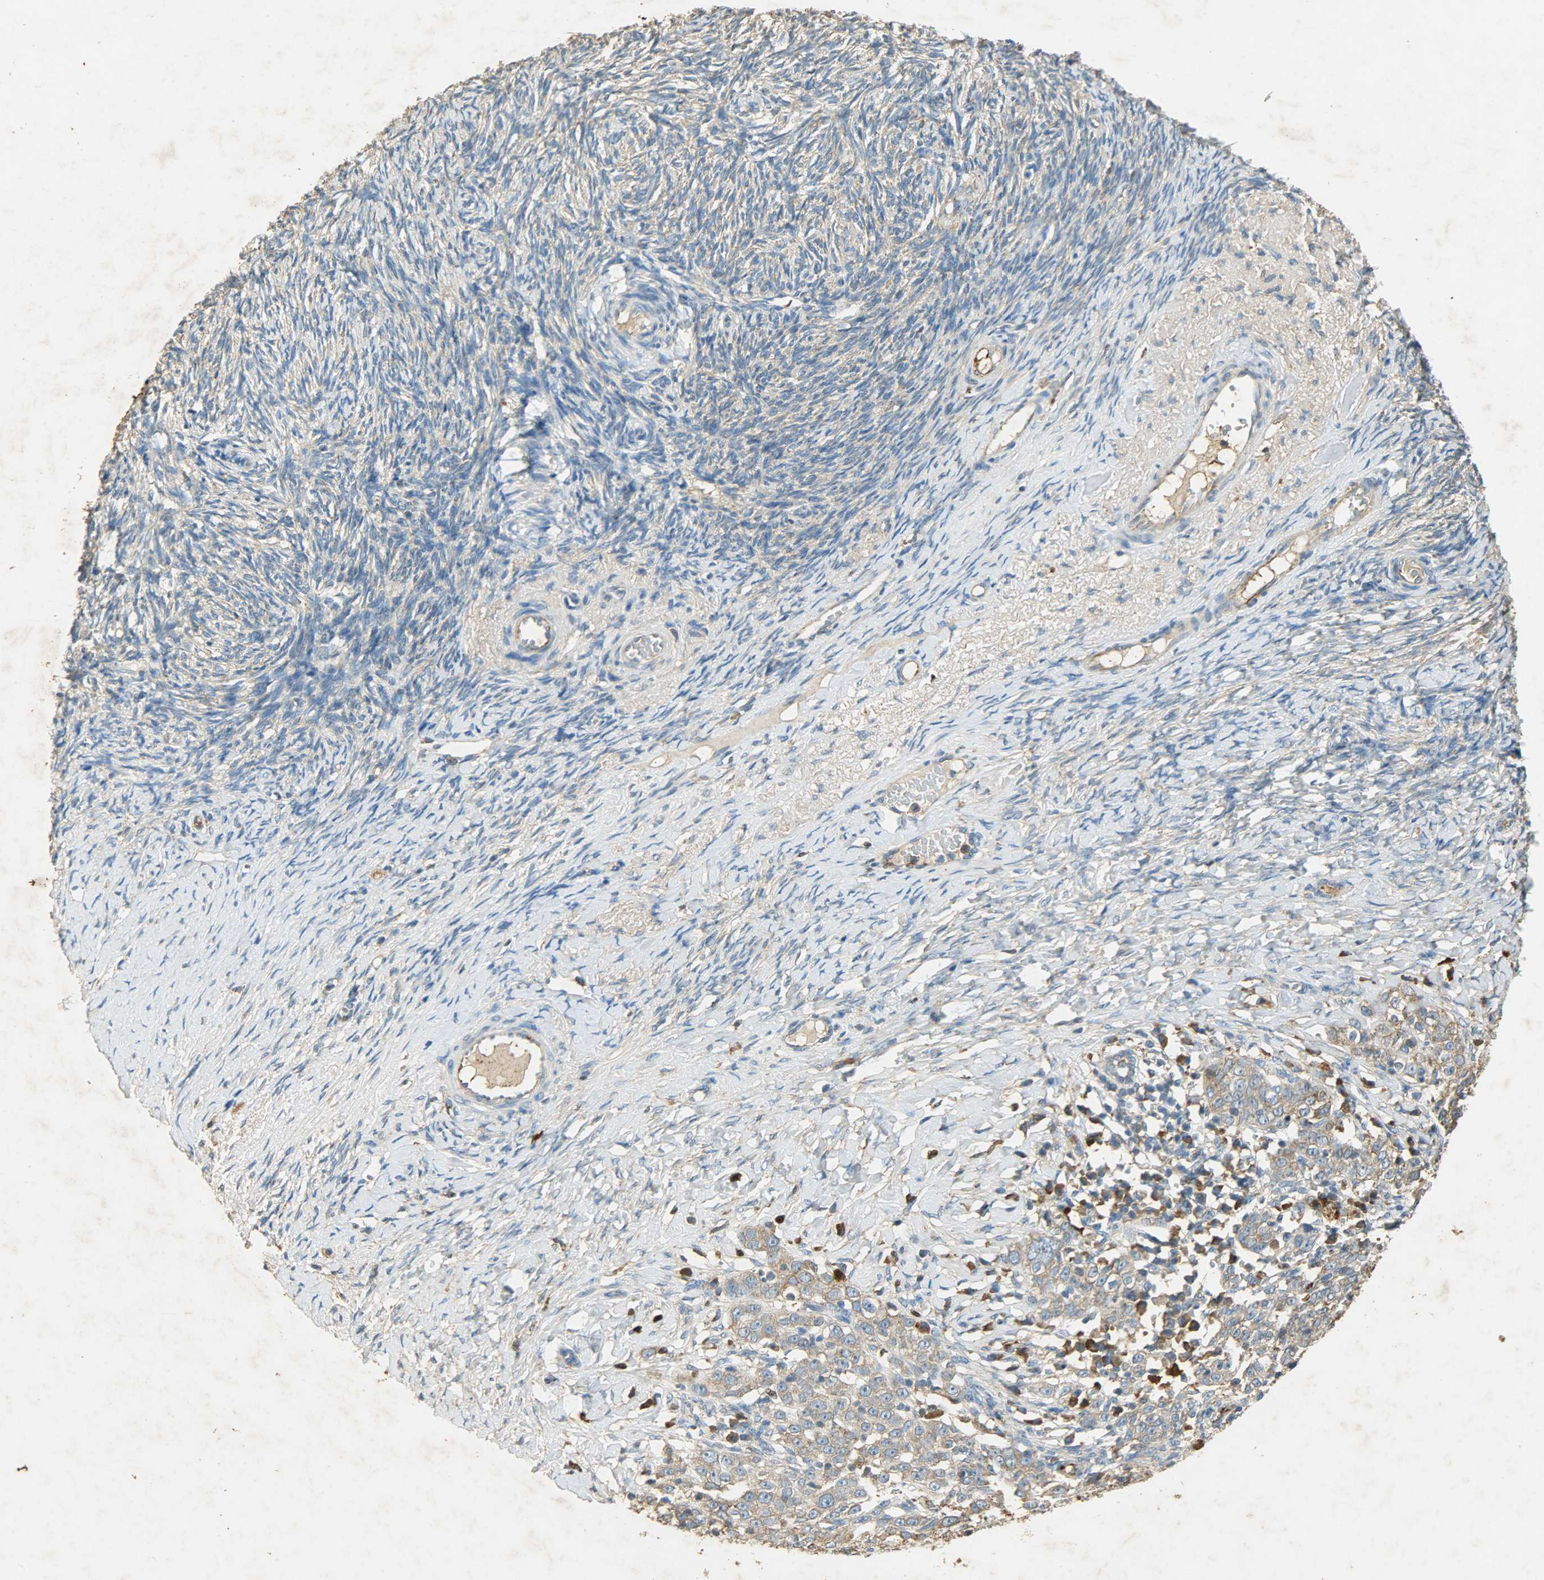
{"staining": {"intensity": "moderate", "quantity": ">75%", "location": "cytoplasmic/membranous"}, "tissue": "ovarian cancer", "cell_type": "Tumor cells", "image_type": "cancer", "snomed": [{"axis": "morphology", "description": "Normal tissue, NOS"}, {"axis": "morphology", "description": "Cystadenocarcinoma, serous, NOS"}, {"axis": "topography", "description": "Ovary"}], "caption": "IHC (DAB (3,3'-diaminobenzidine)) staining of human ovarian cancer (serous cystadenocarcinoma) exhibits moderate cytoplasmic/membranous protein positivity in approximately >75% of tumor cells. The staining was performed using DAB (3,3'-diaminobenzidine), with brown indicating positive protein expression. Nuclei are stained blue with hematoxylin.", "gene": "HSPA5", "patient": {"sex": "female", "age": 62}}